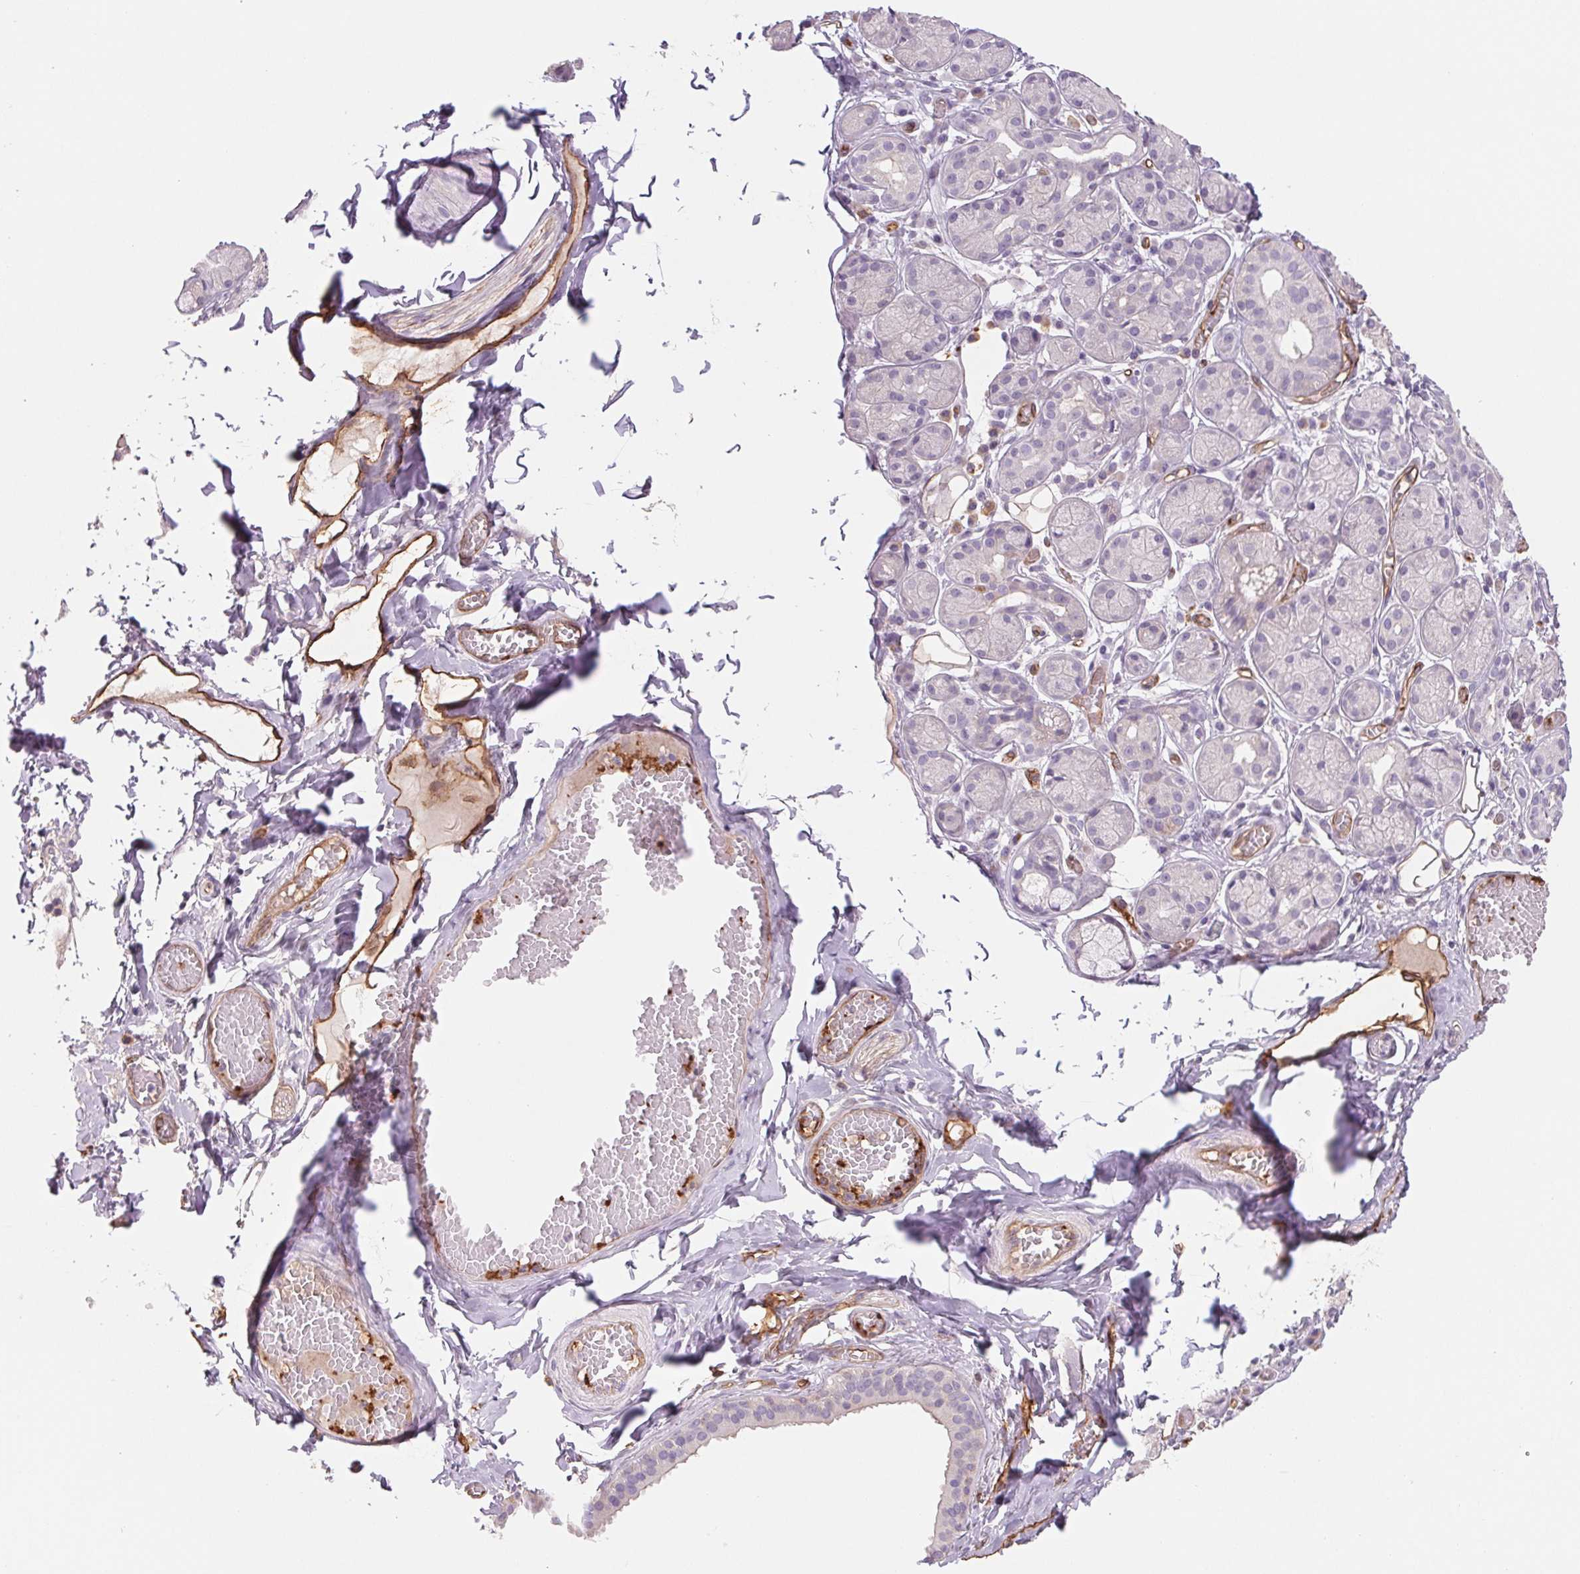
{"staining": {"intensity": "moderate", "quantity": "25%-75%", "location": "cytoplasmic/membranous"}, "tissue": "salivary gland", "cell_type": "Glandular cells", "image_type": "normal", "snomed": [{"axis": "morphology", "description": "Normal tissue, NOS"}, {"axis": "topography", "description": "Salivary gland"}, {"axis": "topography", "description": "Peripheral nerve tissue"}], "caption": "This image shows unremarkable salivary gland stained with IHC to label a protein in brown. The cytoplasmic/membranous of glandular cells show moderate positivity for the protein. Nuclei are counter-stained blue.", "gene": "ANKRD13B", "patient": {"sex": "male", "age": 71}}